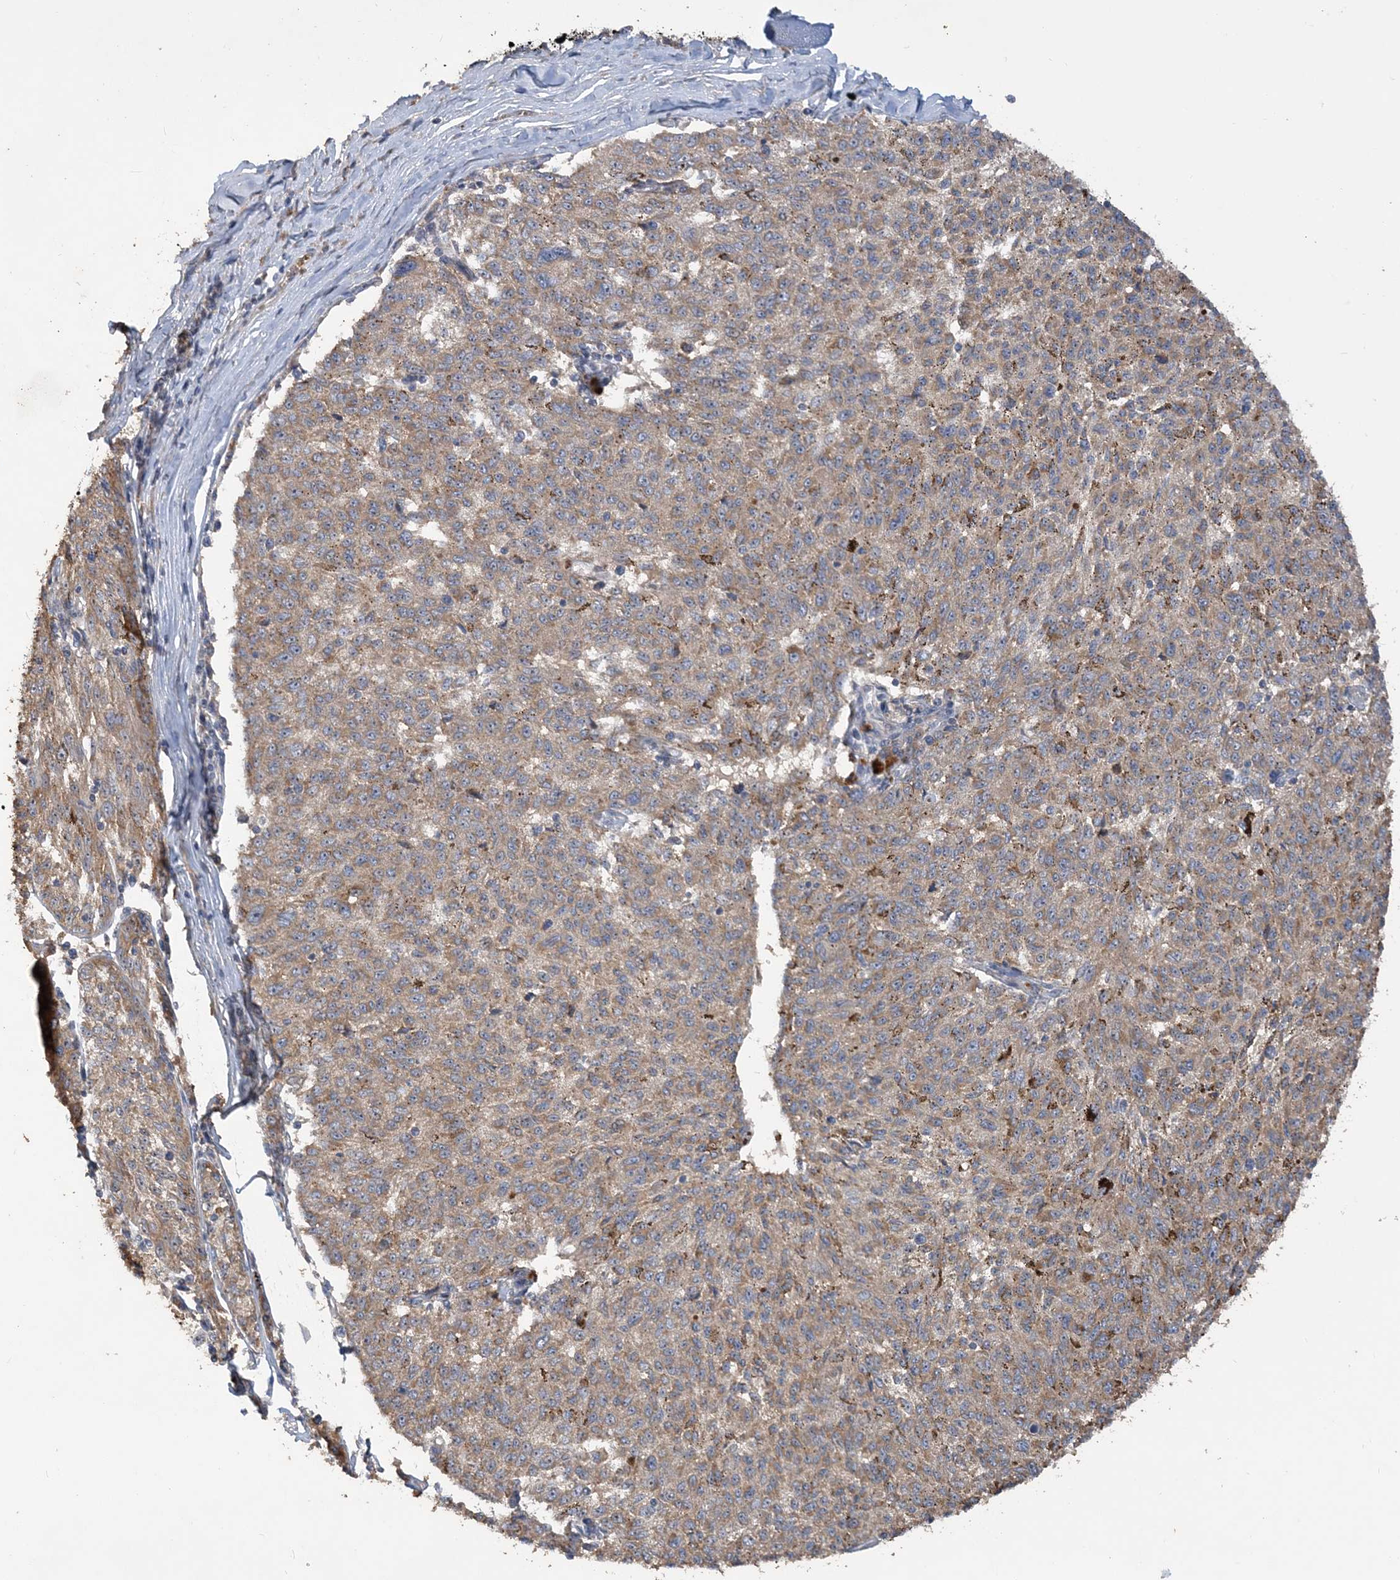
{"staining": {"intensity": "moderate", "quantity": ">75%", "location": "cytoplasmic/membranous"}, "tissue": "melanoma", "cell_type": "Tumor cells", "image_type": "cancer", "snomed": [{"axis": "morphology", "description": "Malignant melanoma, NOS"}, {"axis": "topography", "description": "Skin"}], "caption": "Human malignant melanoma stained with a brown dye displays moderate cytoplasmic/membranous positive expression in approximately >75% of tumor cells.", "gene": "GRINA", "patient": {"sex": "female", "age": 72}}